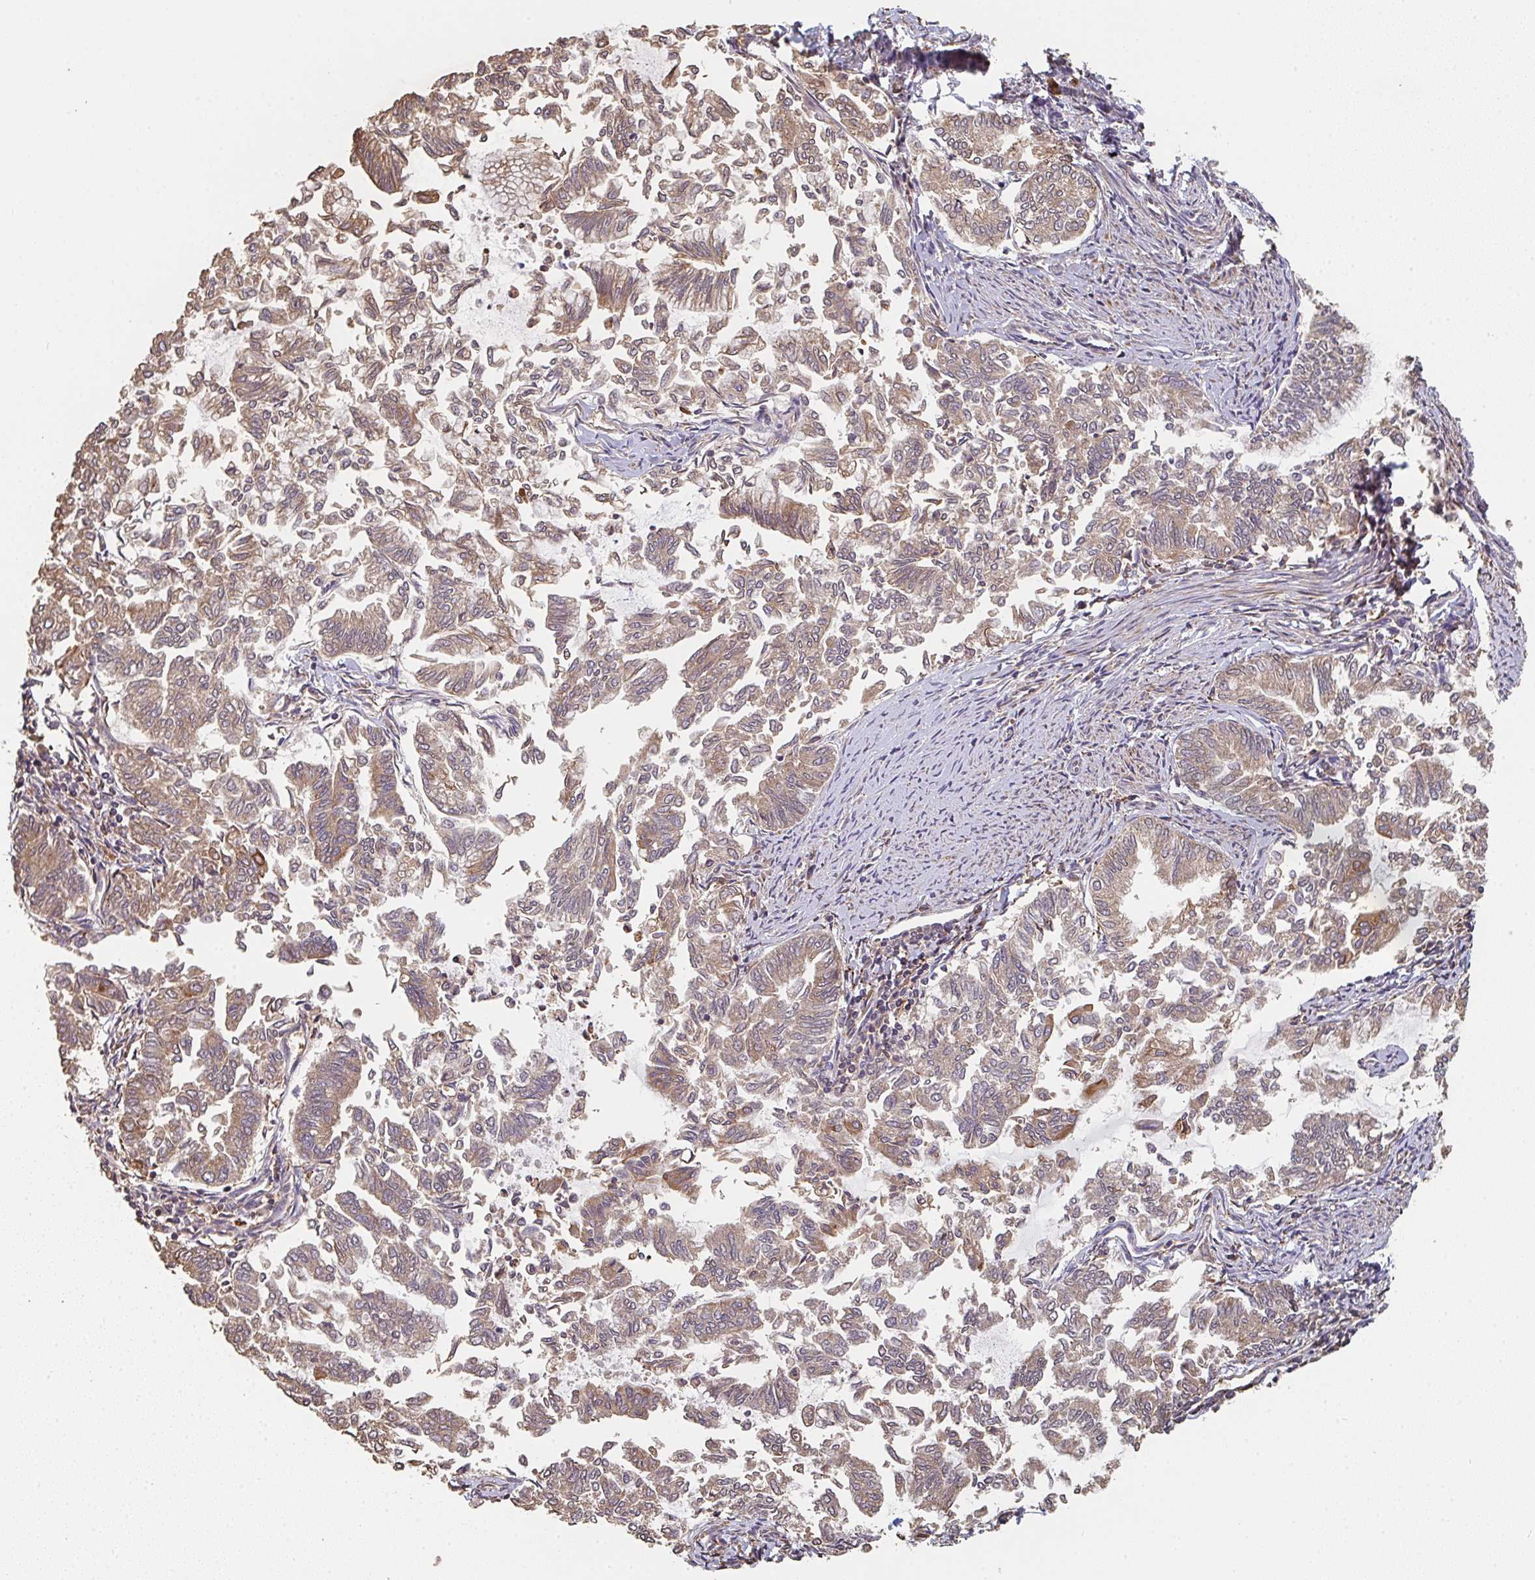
{"staining": {"intensity": "moderate", "quantity": ">75%", "location": "cytoplasmic/membranous"}, "tissue": "endometrial cancer", "cell_type": "Tumor cells", "image_type": "cancer", "snomed": [{"axis": "morphology", "description": "Adenocarcinoma, NOS"}, {"axis": "topography", "description": "Endometrium"}], "caption": "This histopathology image demonstrates immunohistochemistry (IHC) staining of human endometrial cancer (adenocarcinoma), with medium moderate cytoplasmic/membranous expression in about >75% of tumor cells.", "gene": "POLG", "patient": {"sex": "female", "age": 79}}